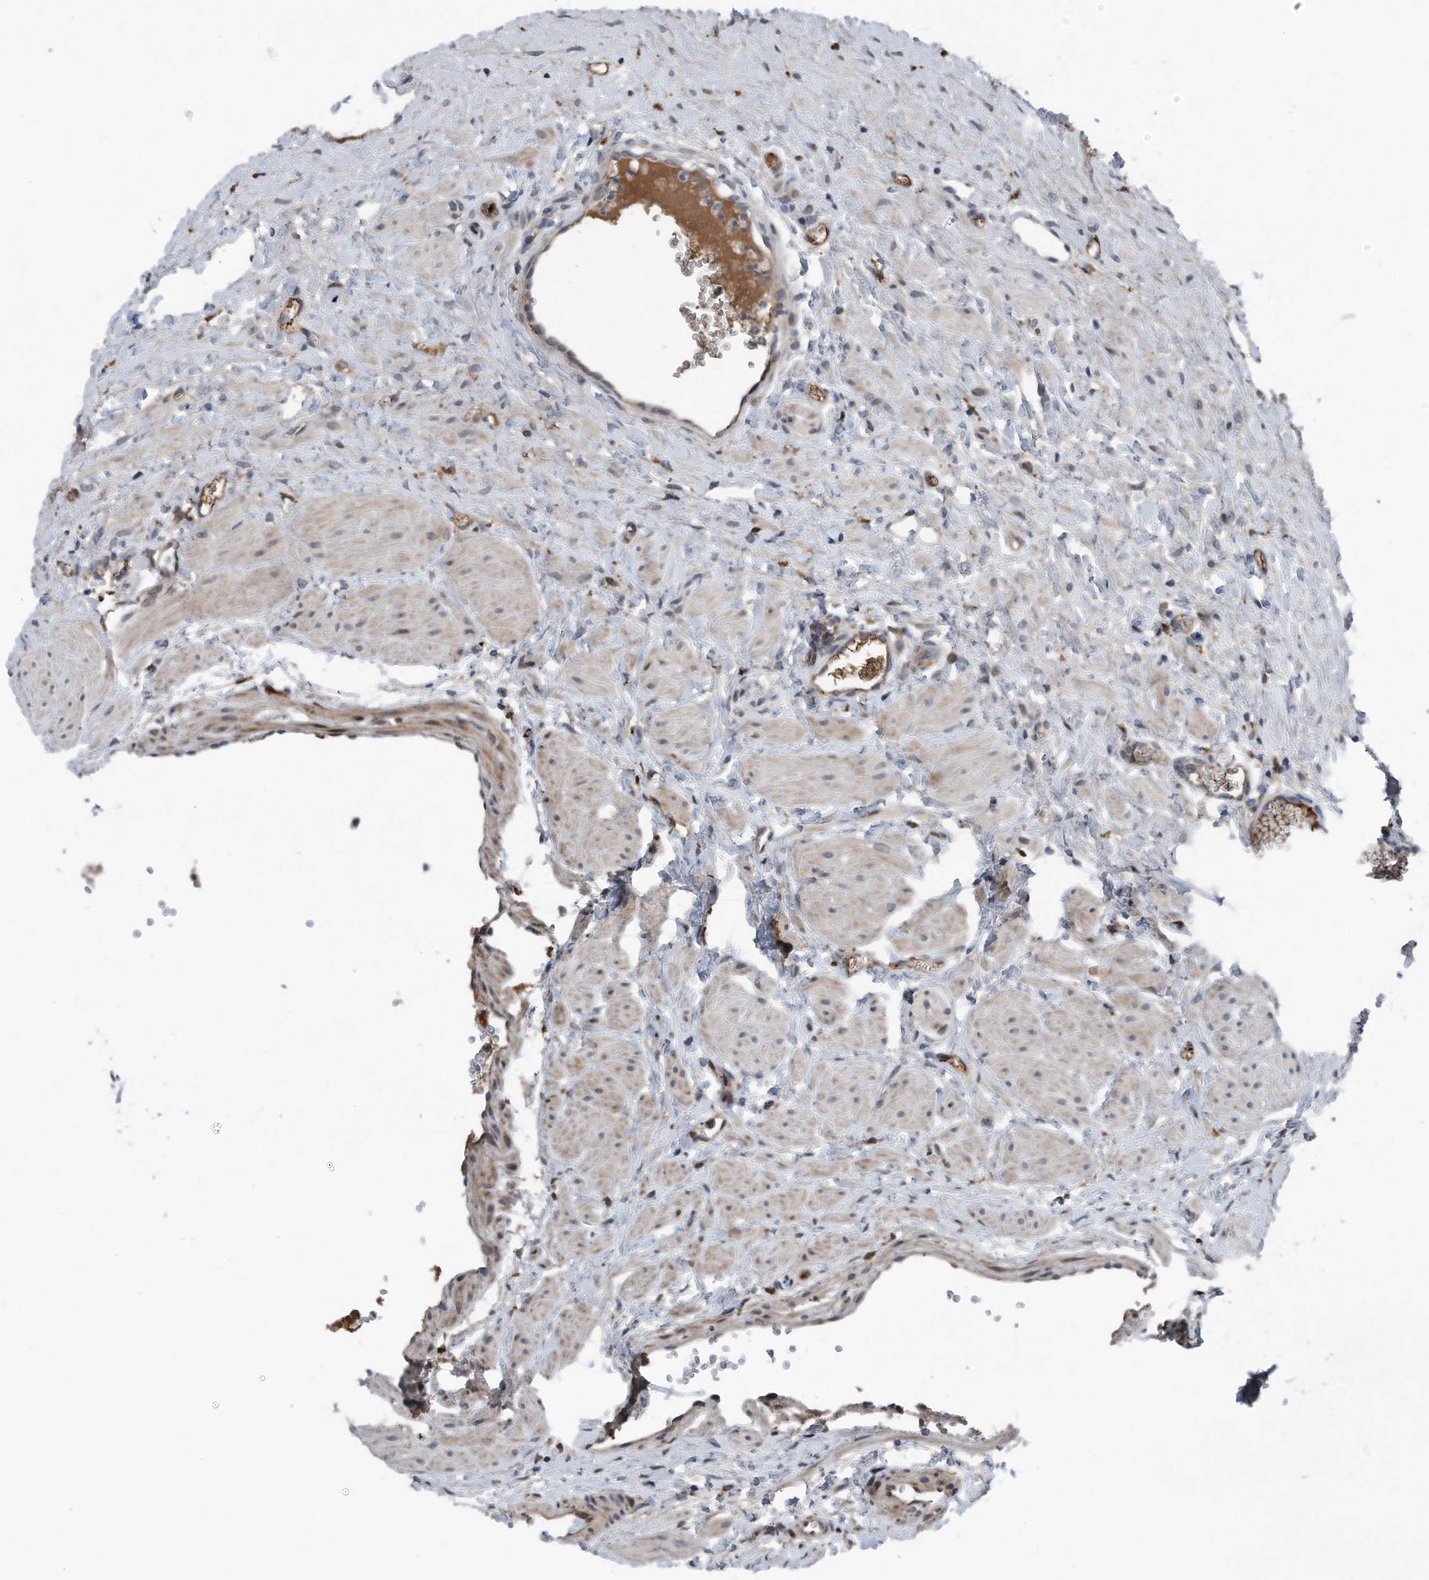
{"staining": {"intensity": "weak", "quantity": "<25%", "location": "cytoplasmic/membranous,nuclear"}, "tissue": "ovary", "cell_type": "Ovarian stroma cells", "image_type": "normal", "snomed": [{"axis": "morphology", "description": "Normal tissue, NOS"}, {"axis": "morphology", "description": "Cyst, NOS"}, {"axis": "topography", "description": "Ovary"}], "caption": "IHC of unremarkable human ovary displays no expression in ovarian stroma cells.", "gene": "DST", "patient": {"sex": "female", "age": 33}}